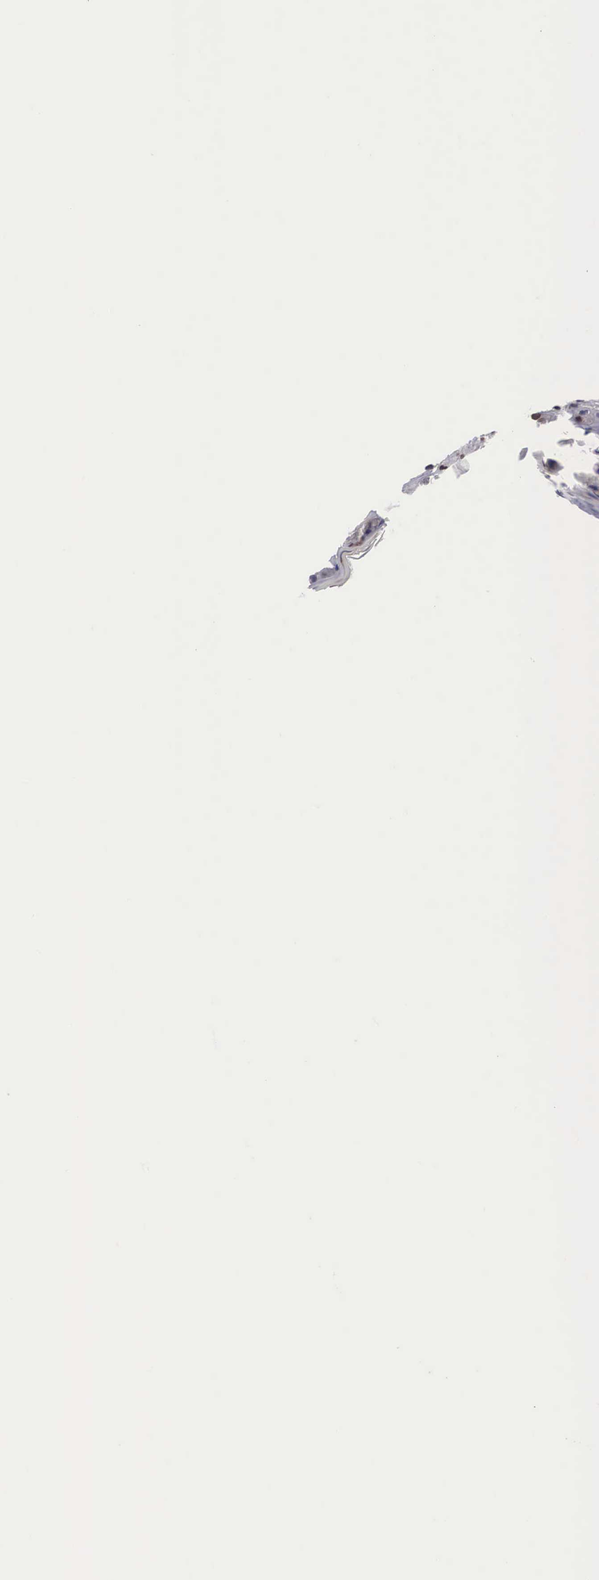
{"staining": {"intensity": "strong", "quantity": ">75%", "location": "nuclear"}, "tissue": "melanoma", "cell_type": "Tumor cells", "image_type": "cancer", "snomed": [{"axis": "morphology", "description": "Malignant melanoma, NOS"}, {"axis": "topography", "description": "Skin"}], "caption": "The photomicrograph demonstrates staining of melanoma, revealing strong nuclear protein expression (brown color) within tumor cells. Ihc stains the protein in brown and the nuclei are stained blue.", "gene": "MECP2", "patient": {"sex": "female", "age": 52}}